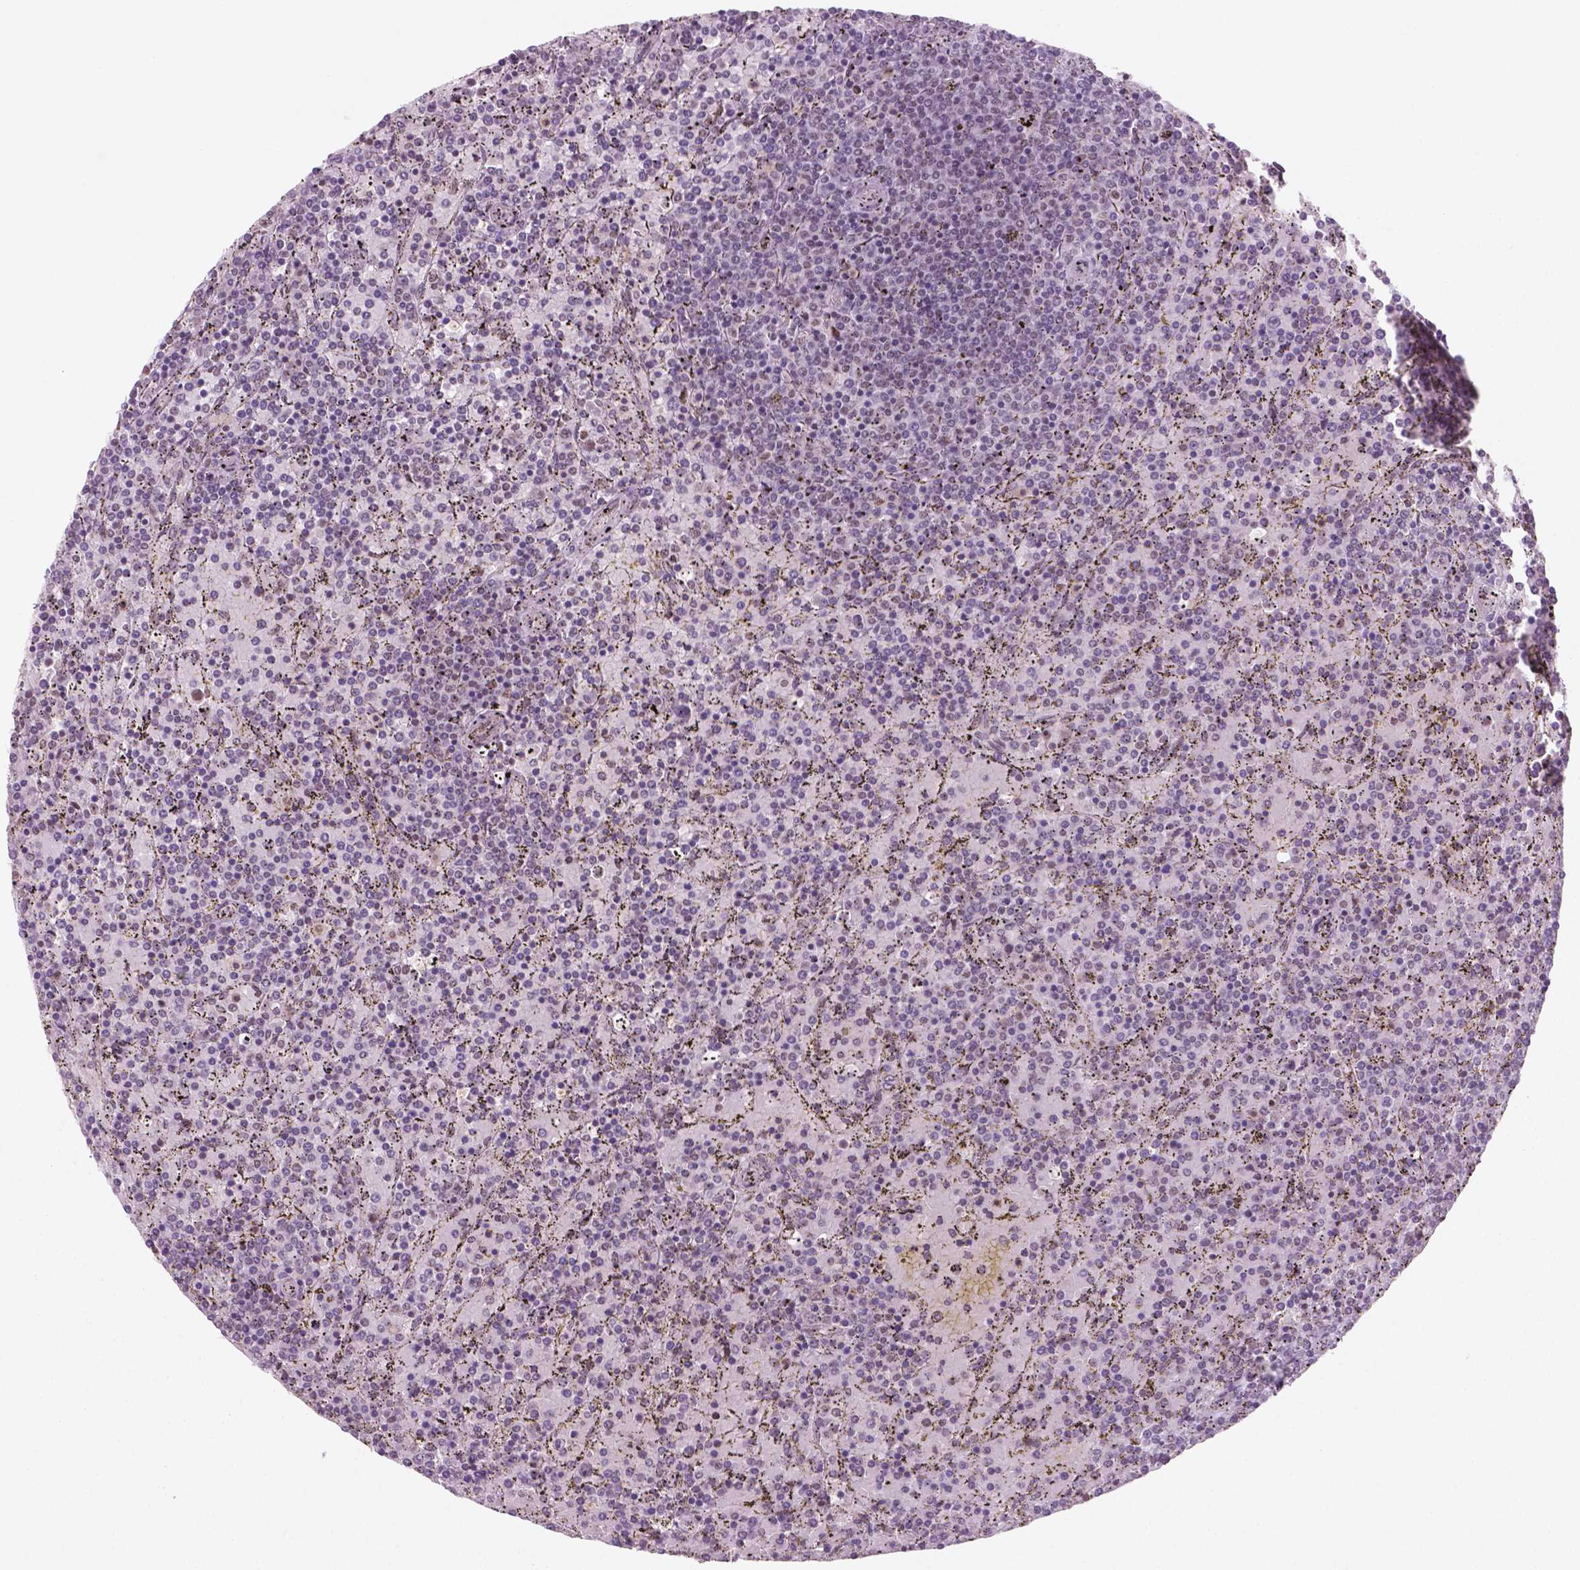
{"staining": {"intensity": "weak", "quantity": "<25%", "location": "nuclear"}, "tissue": "lymphoma", "cell_type": "Tumor cells", "image_type": "cancer", "snomed": [{"axis": "morphology", "description": "Malignant lymphoma, non-Hodgkin's type, Low grade"}, {"axis": "topography", "description": "Spleen"}], "caption": "Tumor cells show no significant protein staining in lymphoma.", "gene": "CTR9", "patient": {"sex": "female", "age": 77}}